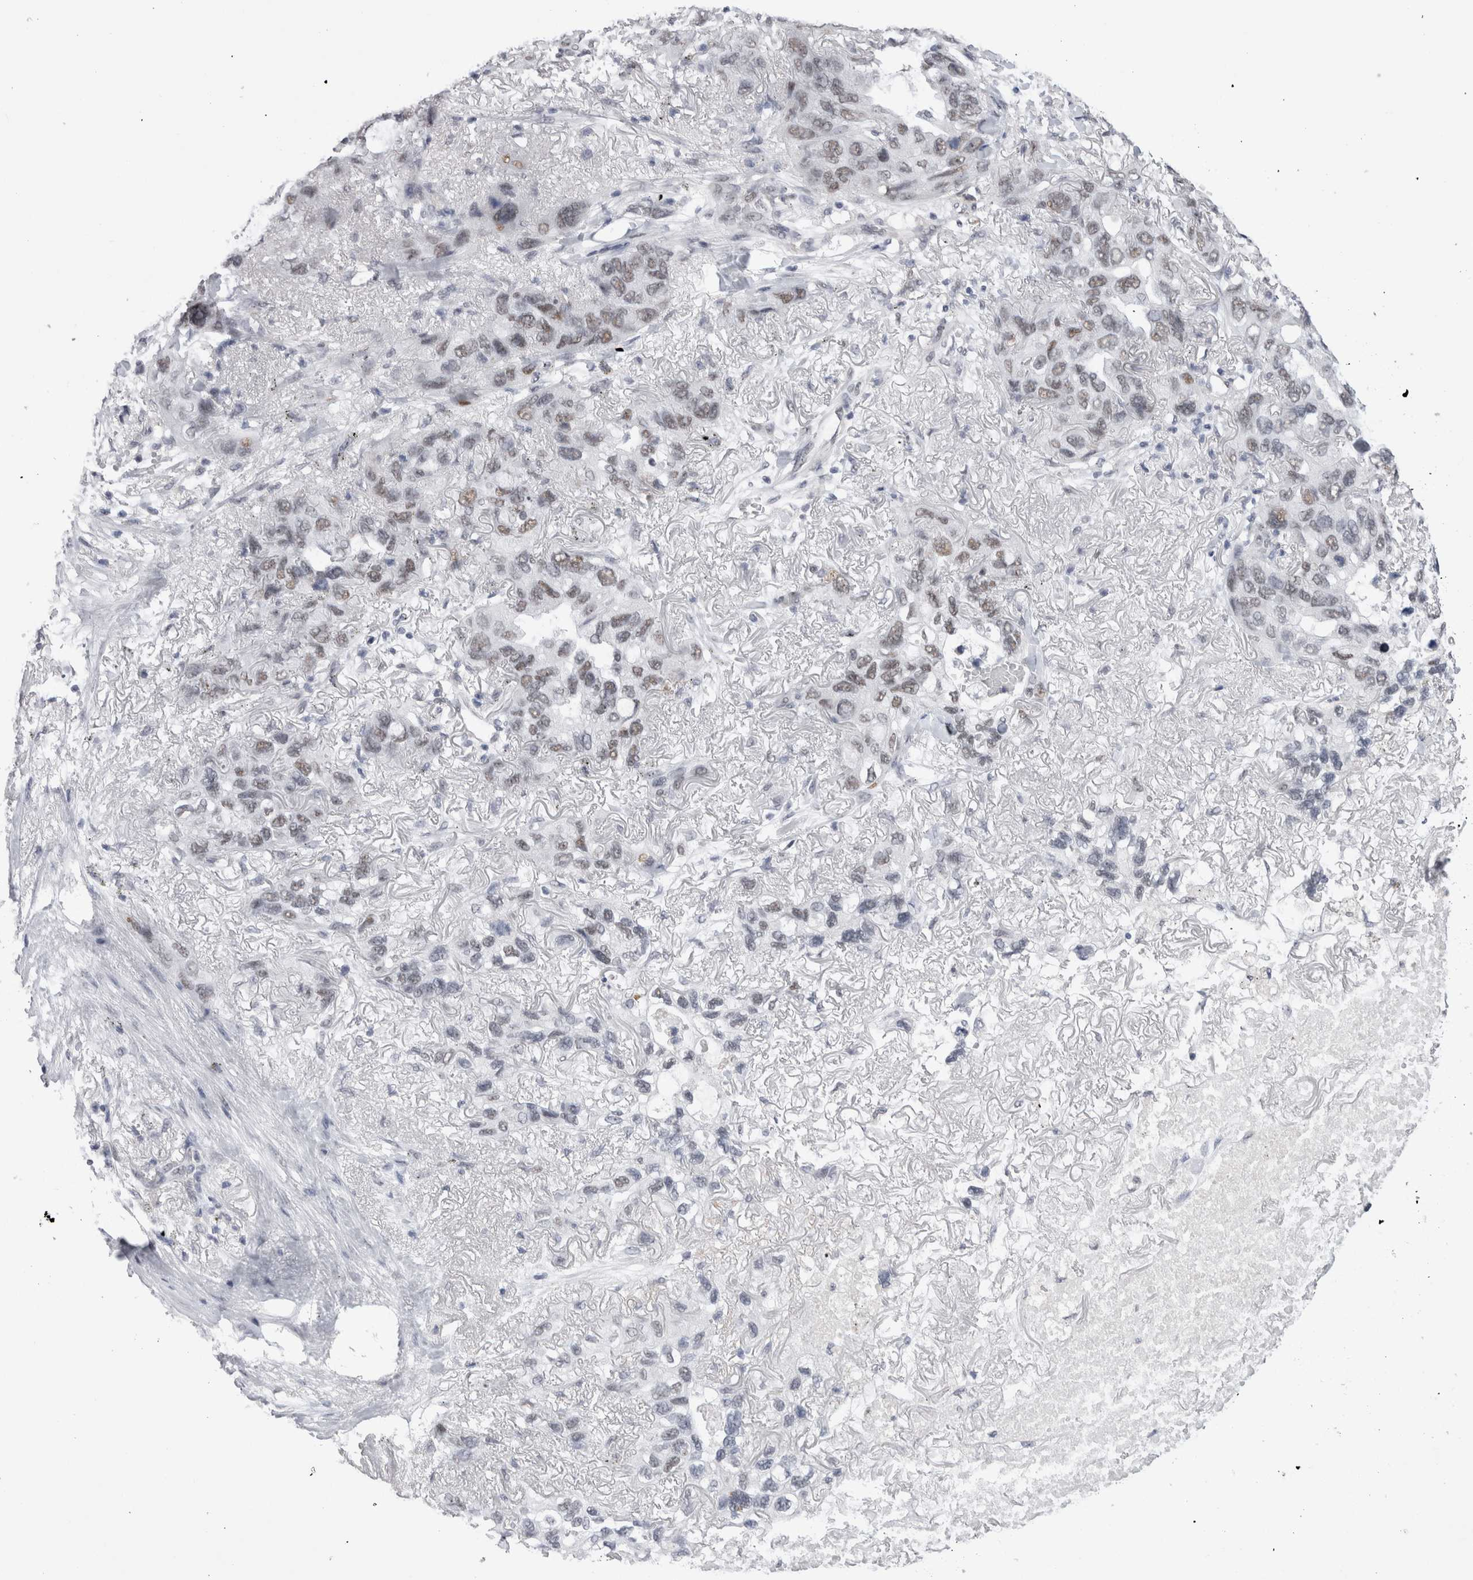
{"staining": {"intensity": "moderate", "quantity": "25%-75%", "location": "nuclear"}, "tissue": "lung cancer", "cell_type": "Tumor cells", "image_type": "cancer", "snomed": [{"axis": "morphology", "description": "Squamous cell carcinoma, NOS"}, {"axis": "topography", "description": "Lung"}], "caption": "Protein expression analysis of lung cancer displays moderate nuclear staining in approximately 25%-75% of tumor cells.", "gene": "API5", "patient": {"sex": "female", "age": 73}}